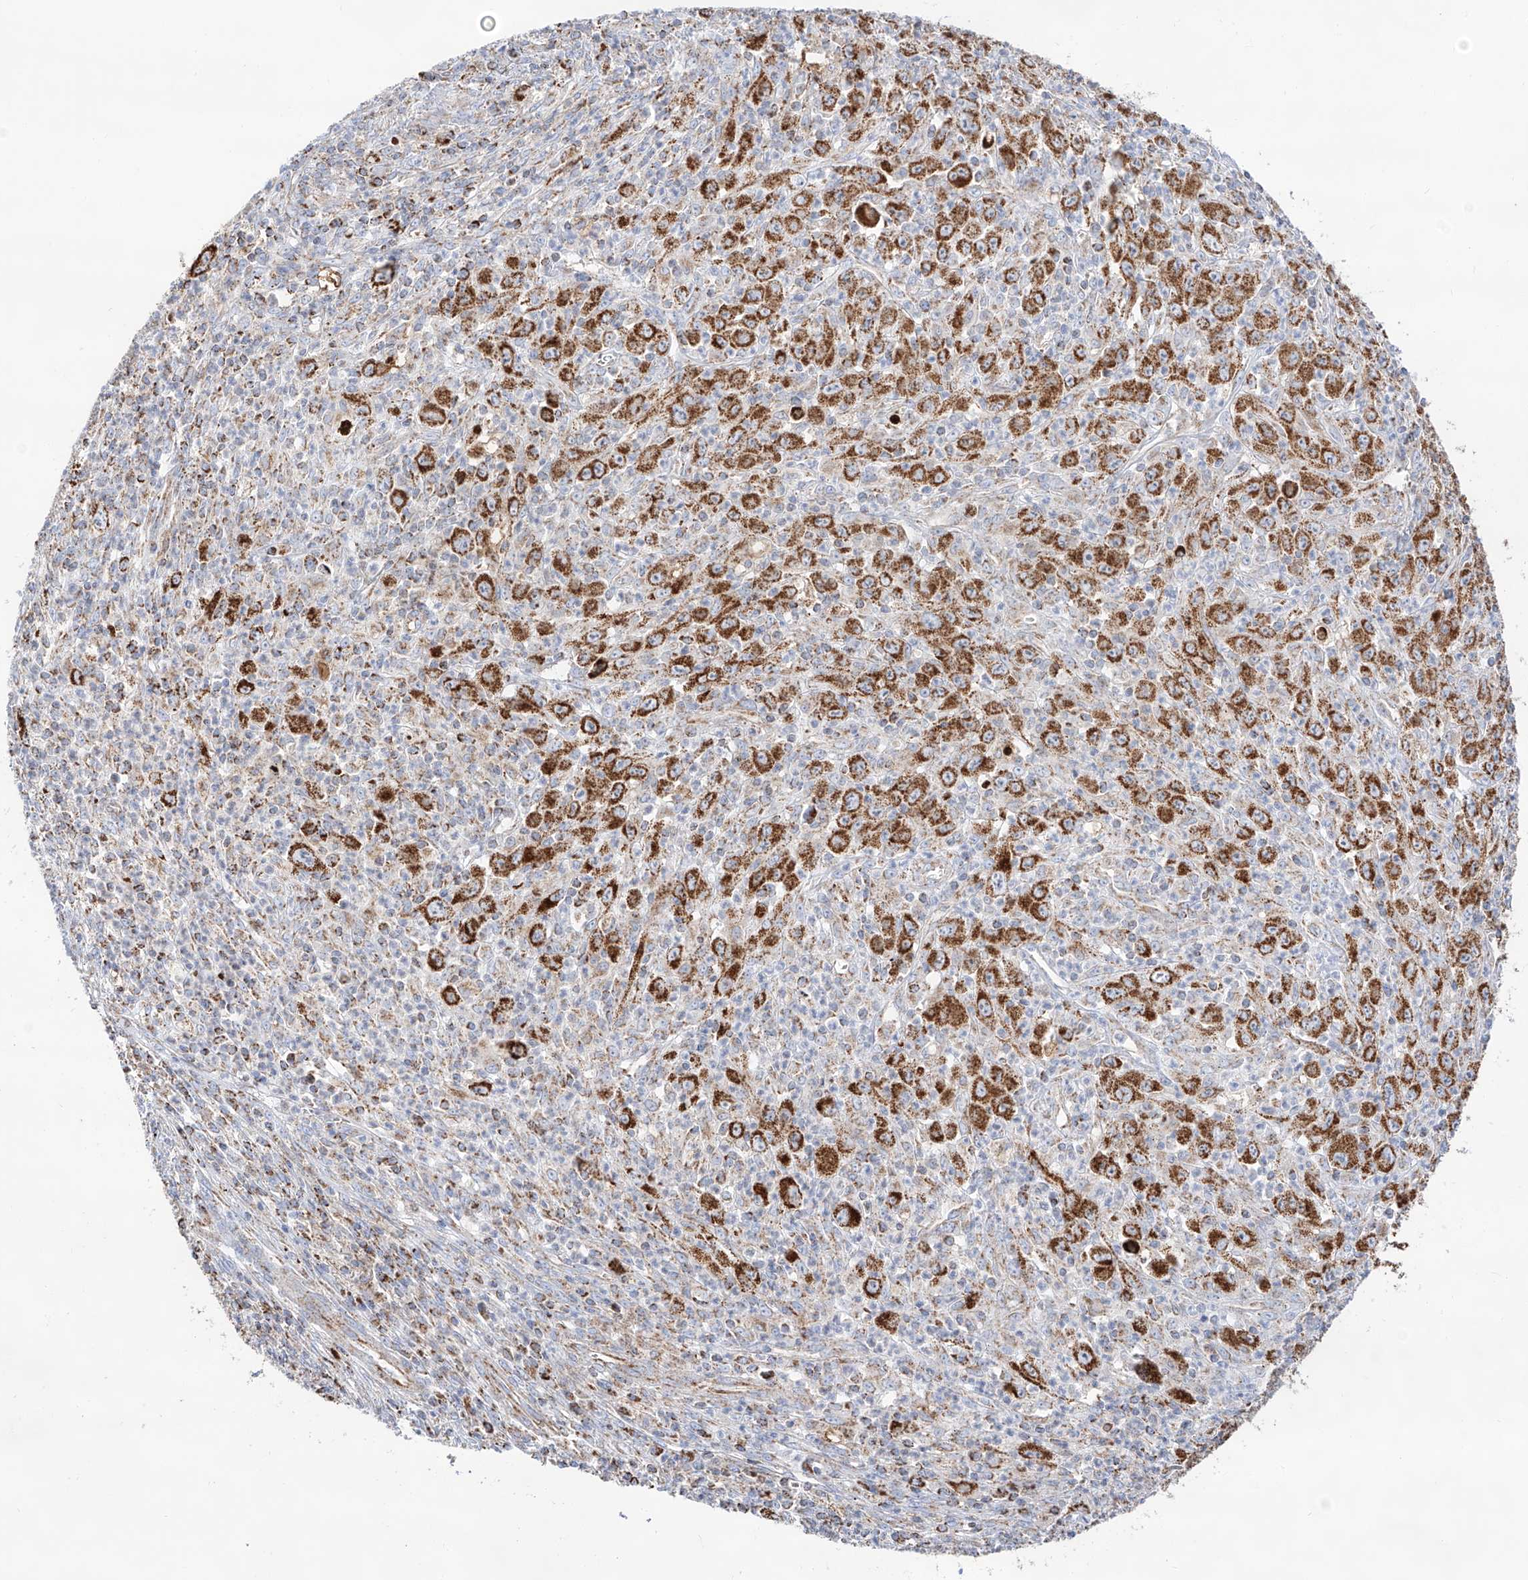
{"staining": {"intensity": "strong", "quantity": ">75%", "location": "cytoplasmic/membranous"}, "tissue": "melanoma", "cell_type": "Tumor cells", "image_type": "cancer", "snomed": [{"axis": "morphology", "description": "Malignant melanoma, Metastatic site"}, {"axis": "topography", "description": "Skin"}], "caption": "Human melanoma stained with a brown dye reveals strong cytoplasmic/membranous positive staining in about >75% of tumor cells.", "gene": "TTC27", "patient": {"sex": "female", "age": 56}}